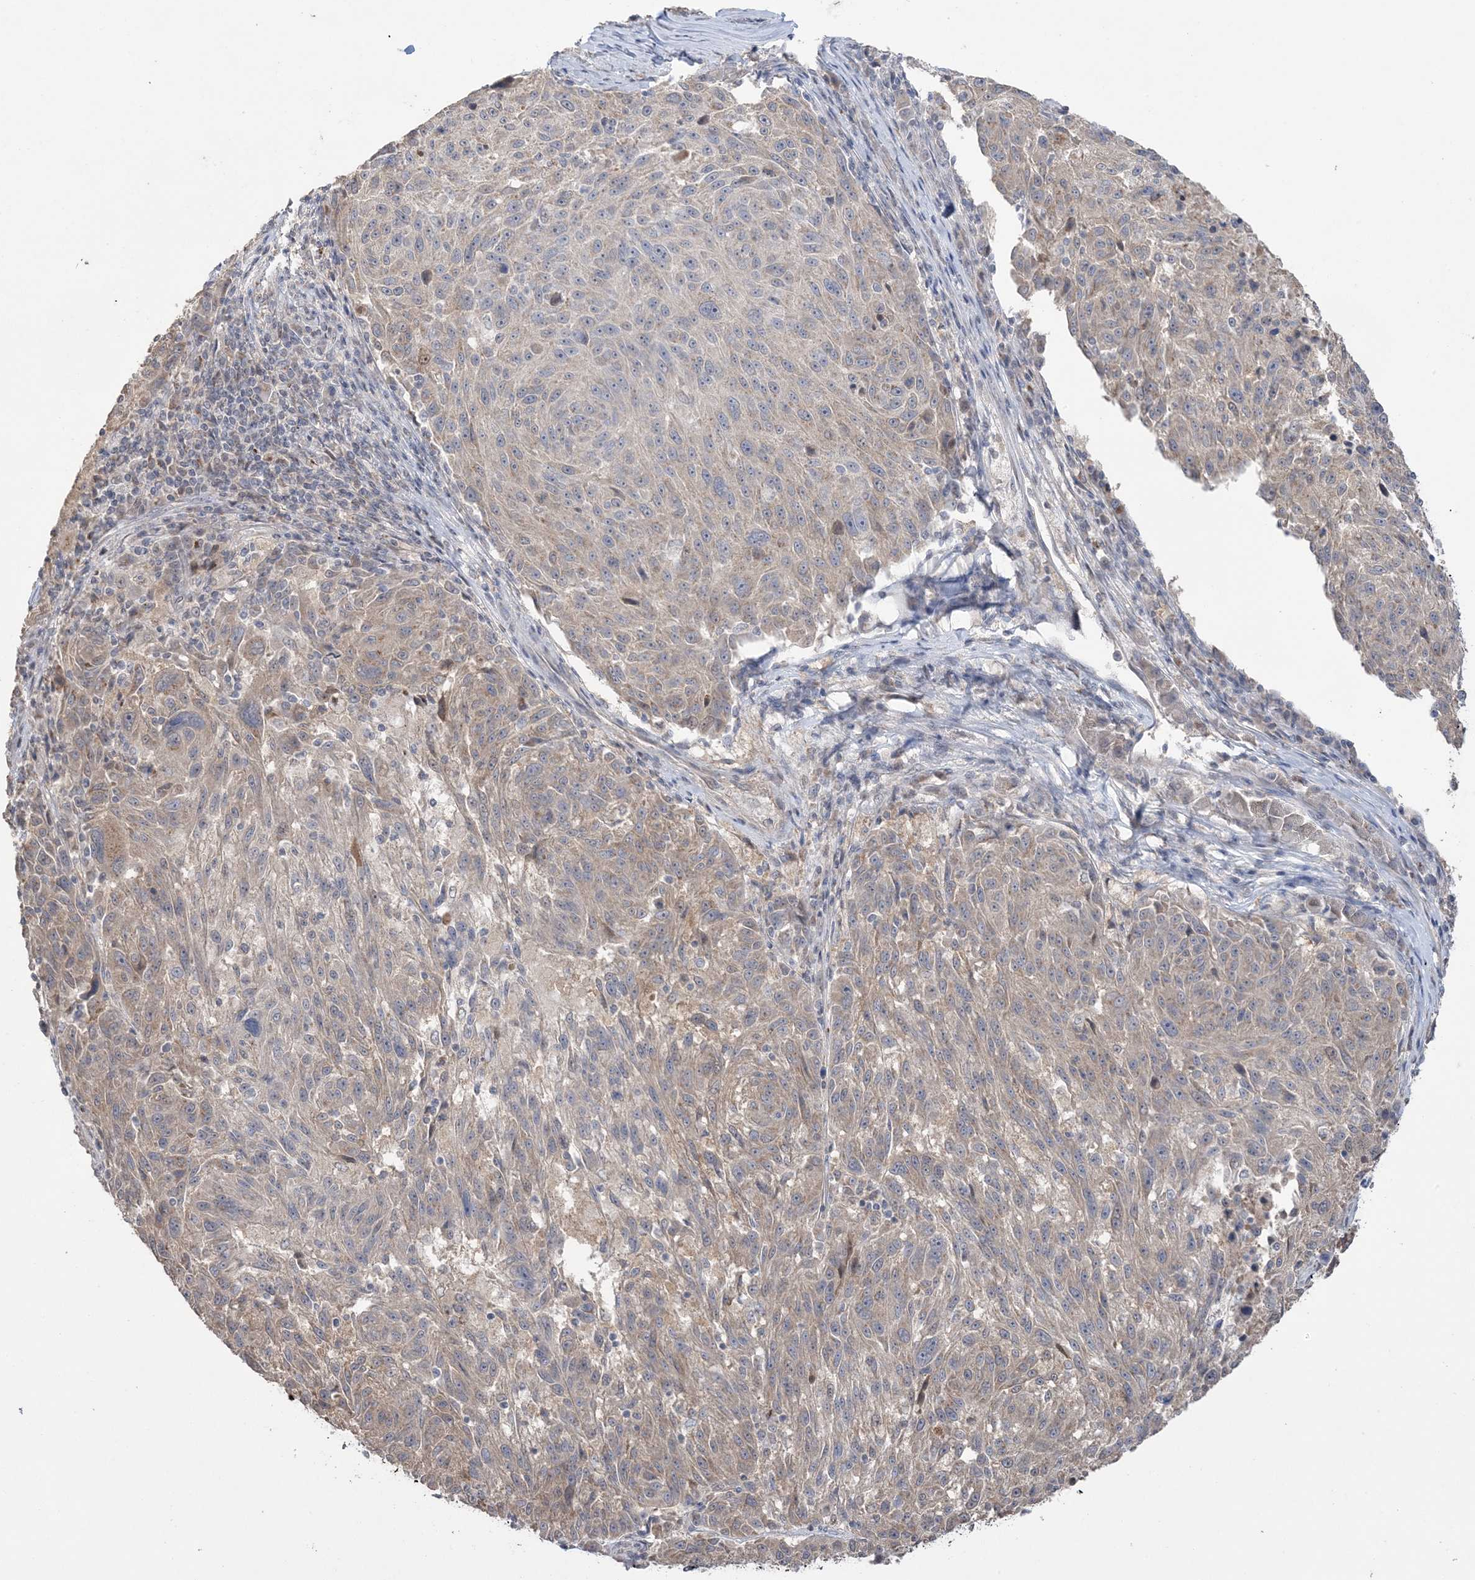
{"staining": {"intensity": "moderate", "quantity": "25%-75%", "location": "cytoplasmic/membranous"}, "tissue": "melanoma", "cell_type": "Tumor cells", "image_type": "cancer", "snomed": [{"axis": "morphology", "description": "Malignant melanoma, NOS"}, {"axis": "topography", "description": "Skin"}], "caption": "A high-resolution micrograph shows immunohistochemistry staining of melanoma, which demonstrates moderate cytoplasmic/membranous expression in about 25%-75% of tumor cells. The staining was performed using DAB, with brown indicating positive protein expression. Nuclei are stained blue with hematoxylin.", "gene": "XRN1", "patient": {"sex": "male", "age": 53}}